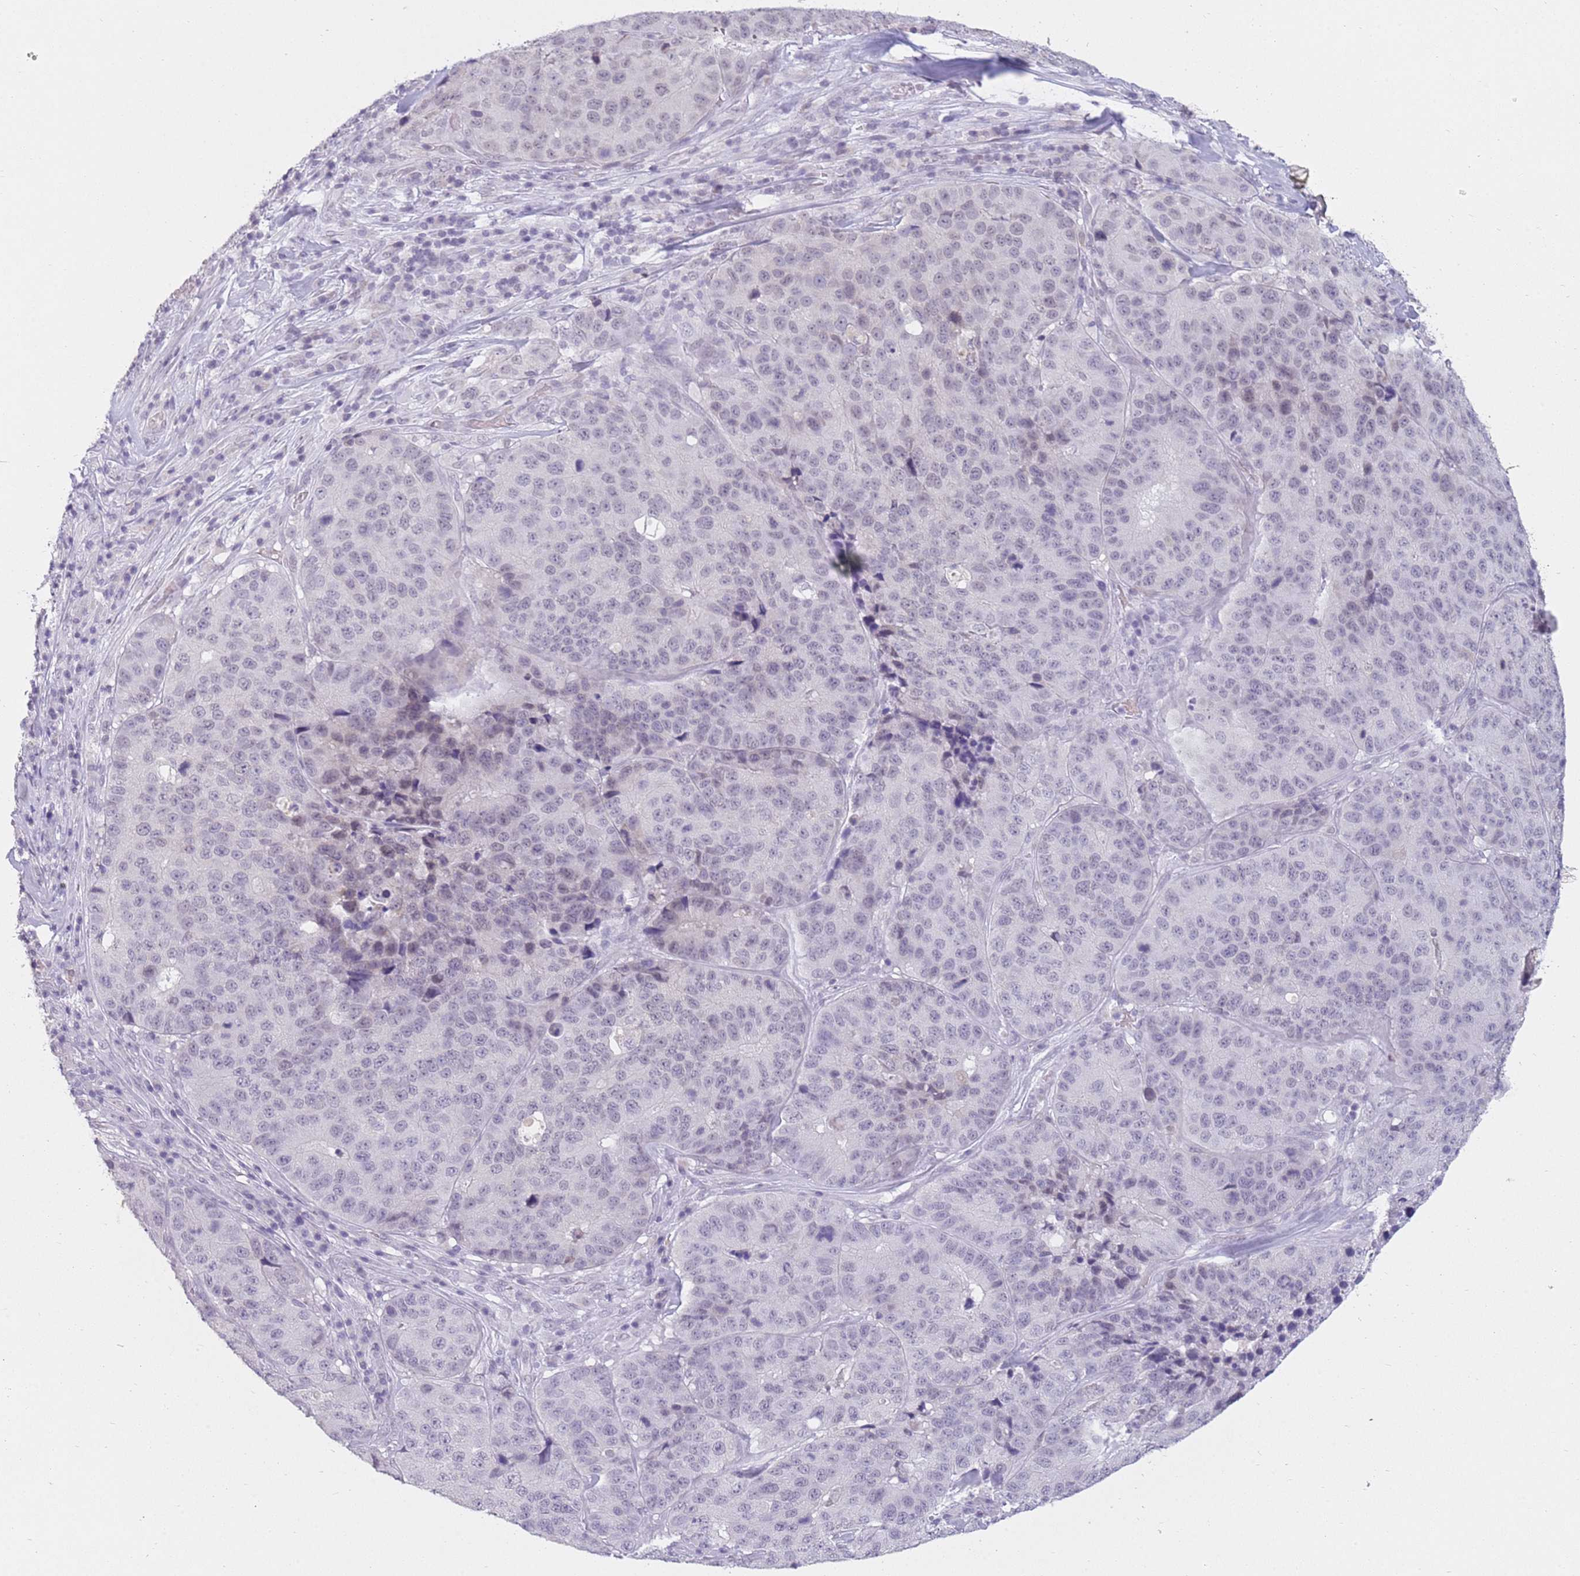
{"staining": {"intensity": "negative", "quantity": "none", "location": "none"}, "tissue": "stomach cancer", "cell_type": "Tumor cells", "image_type": "cancer", "snomed": [{"axis": "morphology", "description": "Adenocarcinoma, NOS"}, {"axis": "topography", "description": "Stomach"}], "caption": "High magnification brightfield microscopy of stomach adenocarcinoma stained with DAB (brown) and counterstained with hematoxylin (blue): tumor cells show no significant expression.", "gene": "ZNF574", "patient": {"sex": "male", "age": 71}}